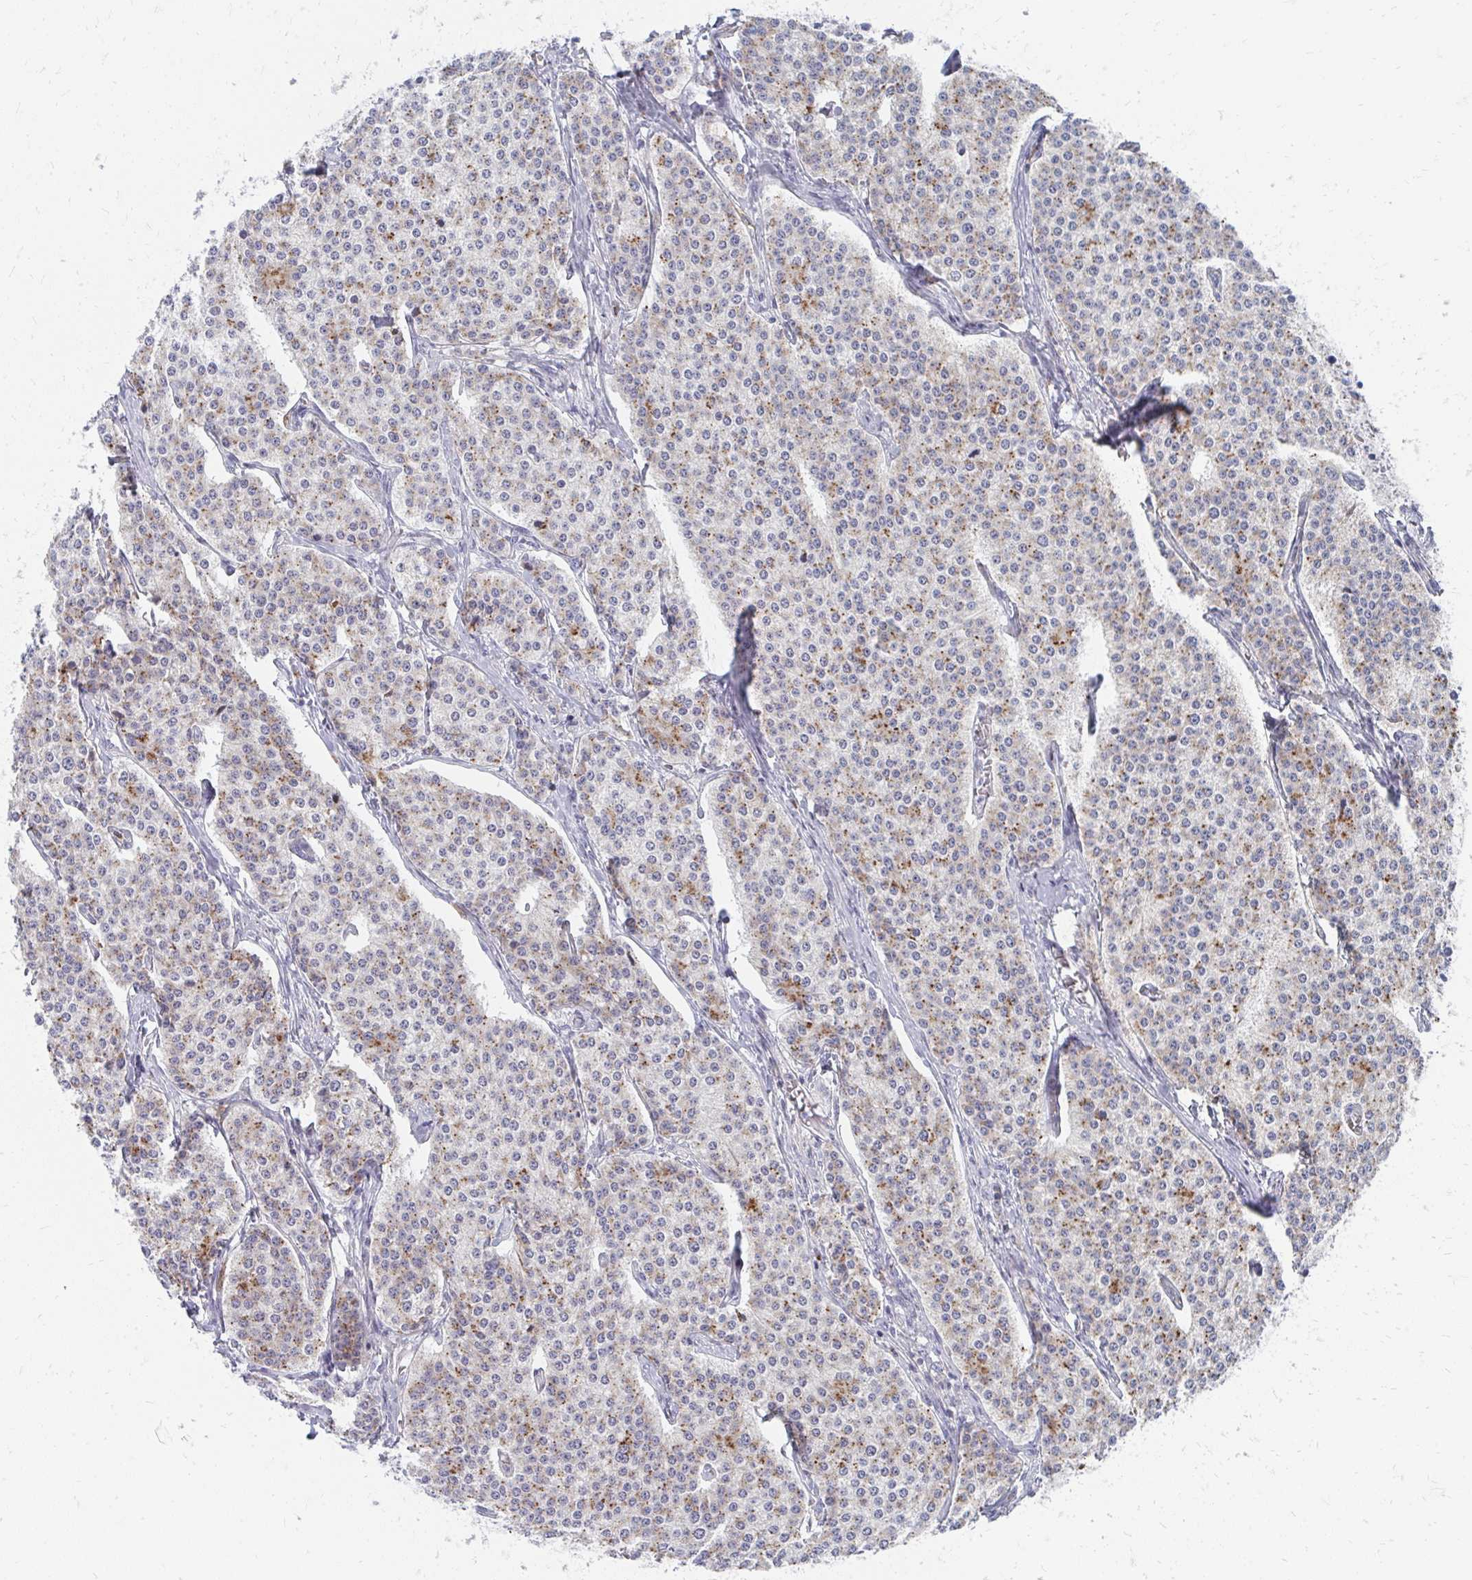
{"staining": {"intensity": "moderate", "quantity": "25%-75%", "location": "cytoplasmic/membranous"}, "tissue": "carcinoid", "cell_type": "Tumor cells", "image_type": "cancer", "snomed": [{"axis": "morphology", "description": "Carcinoid, malignant, NOS"}, {"axis": "topography", "description": "Small intestine"}], "caption": "The micrograph demonstrates a brown stain indicating the presence of a protein in the cytoplasmic/membranous of tumor cells in carcinoid. The staining was performed using DAB, with brown indicating positive protein expression. Nuclei are stained blue with hematoxylin.", "gene": "PABIR3", "patient": {"sex": "female", "age": 64}}